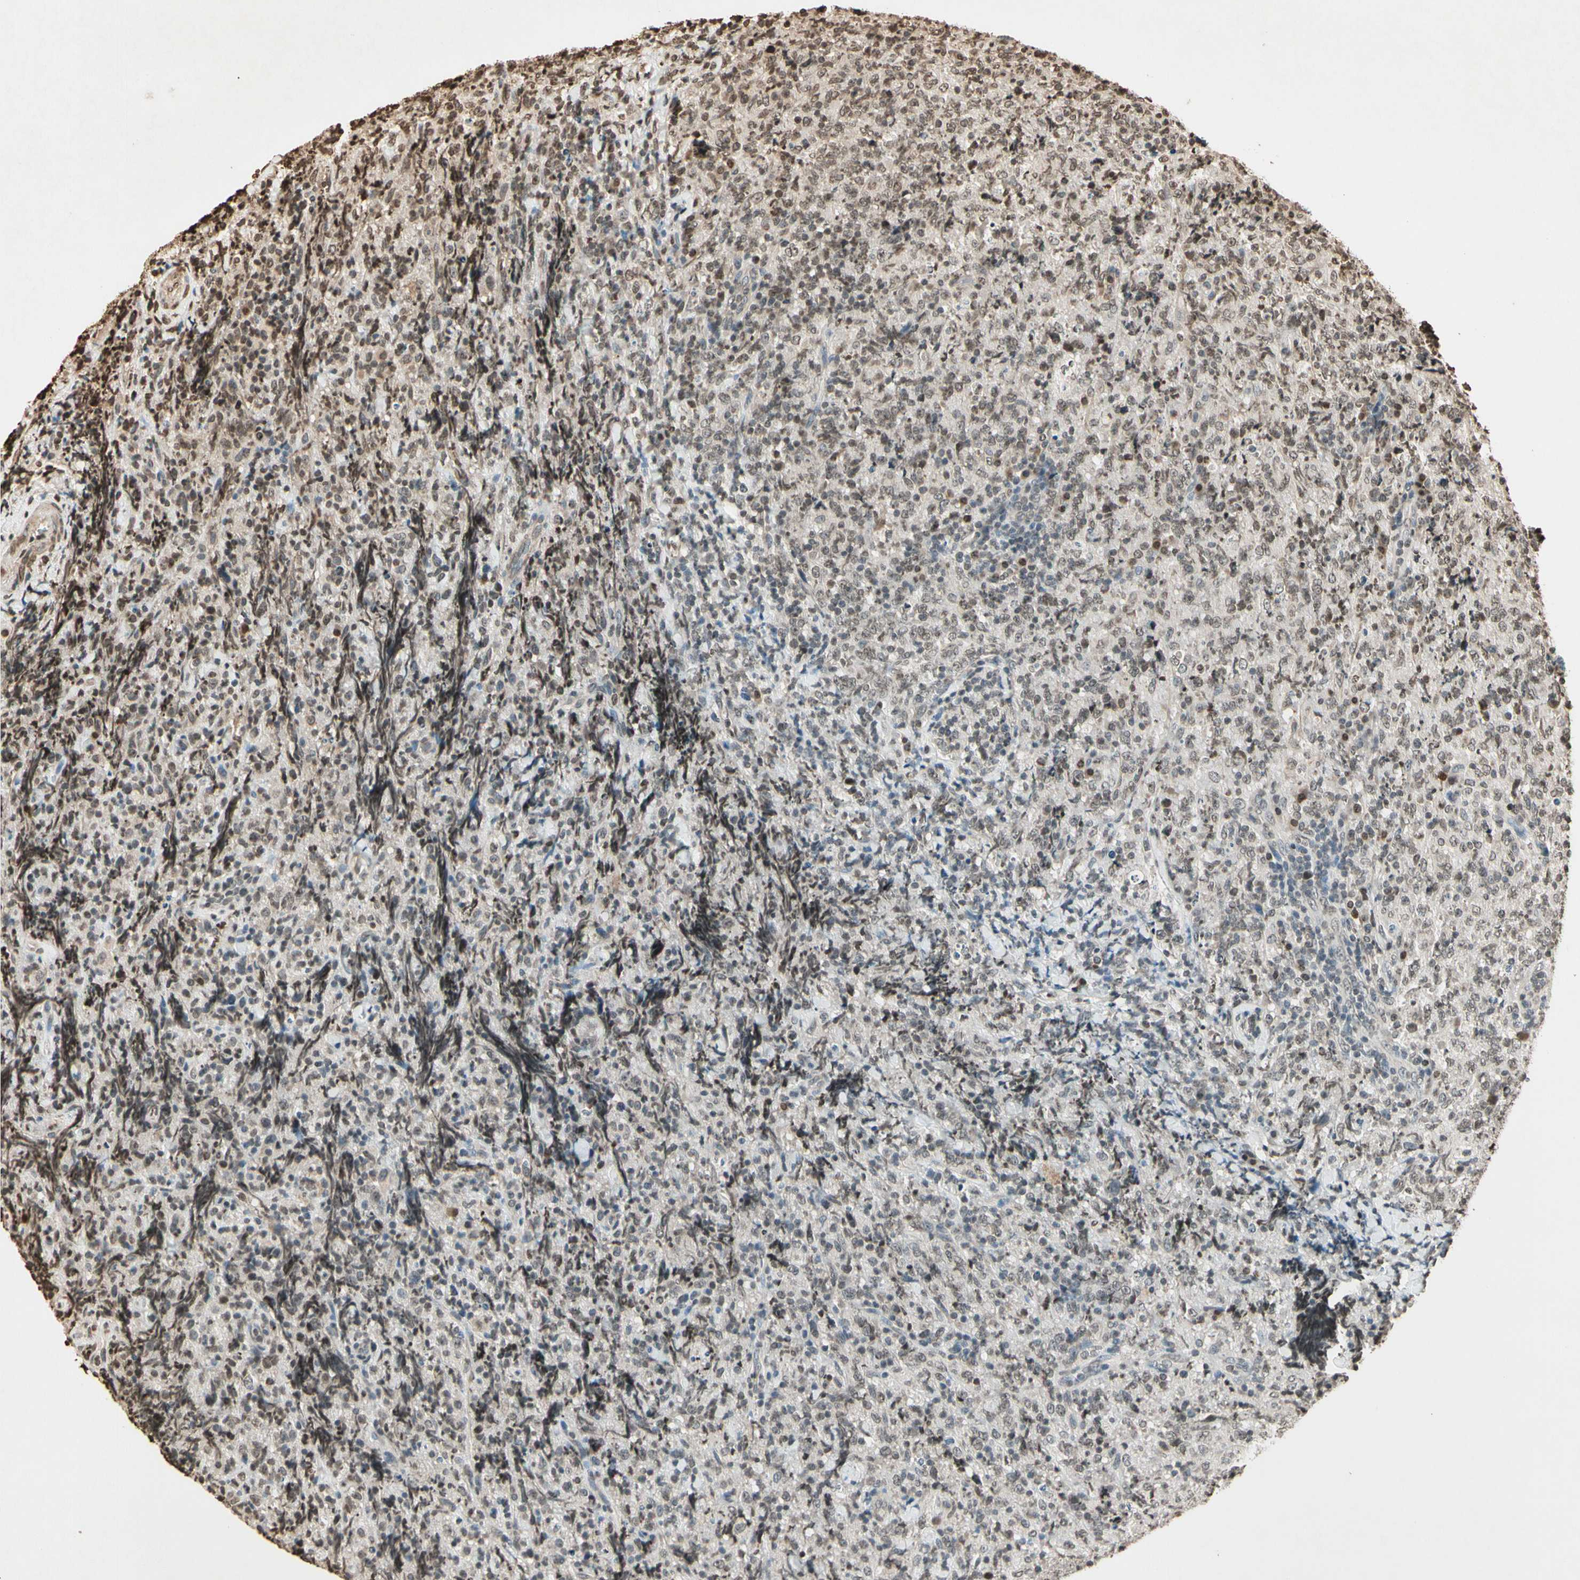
{"staining": {"intensity": "weak", "quantity": "<25%", "location": "nuclear"}, "tissue": "lymphoma", "cell_type": "Tumor cells", "image_type": "cancer", "snomed": [{"axis": "morphology", "description": "Malignant lymphoma, non-Hodgkin's type, High grade"}, {"axis": "topography", "description": "Tonsil"}], "caption": "Human high-grade malignant lymphoma, non-Hodgkin's type stained for a protein using IHC exhibits no expression in tumor cells.", "gene": "TOP1", "patient": {"sex": "female", "age": 36}}